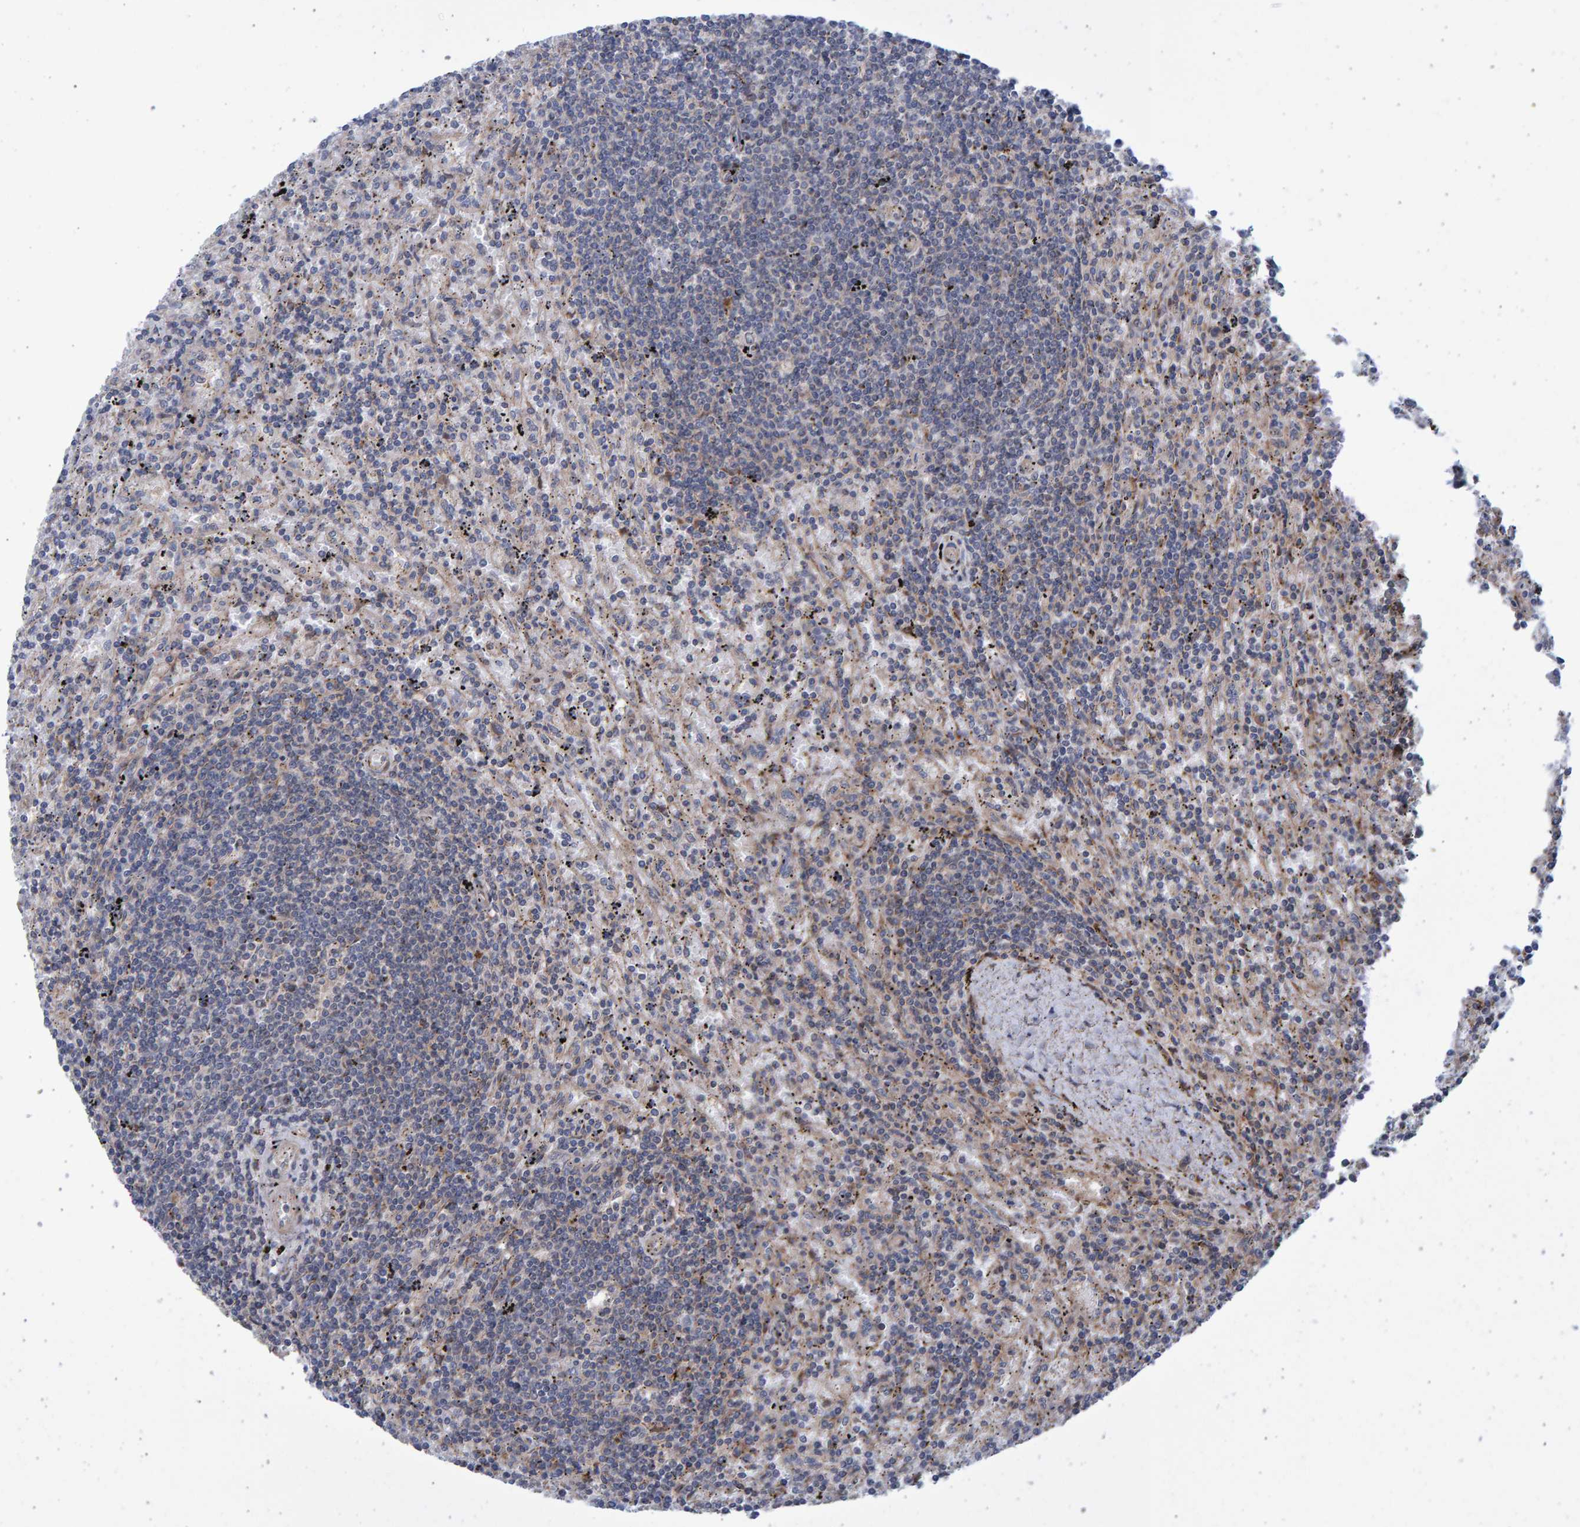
{"staining": {"intensity": "negative", "quantity": "none", "location": "none"}, "tissue": "lymphoma", "cell_type": "Tumor cells", "image_type": "cancer", "snomed": [{"axis": "morphology", "description": "Malignant lymphoma, non-Hodgkin's type, Low grade"}, {"axis": "topography", "description": "Spleen"}], "caption": "A micrograph of lymphoma stained for a protein reveals no brown staining in tumor cells.", "gene": "LRBA", "patient": {"sex": "male", "age": 76}}